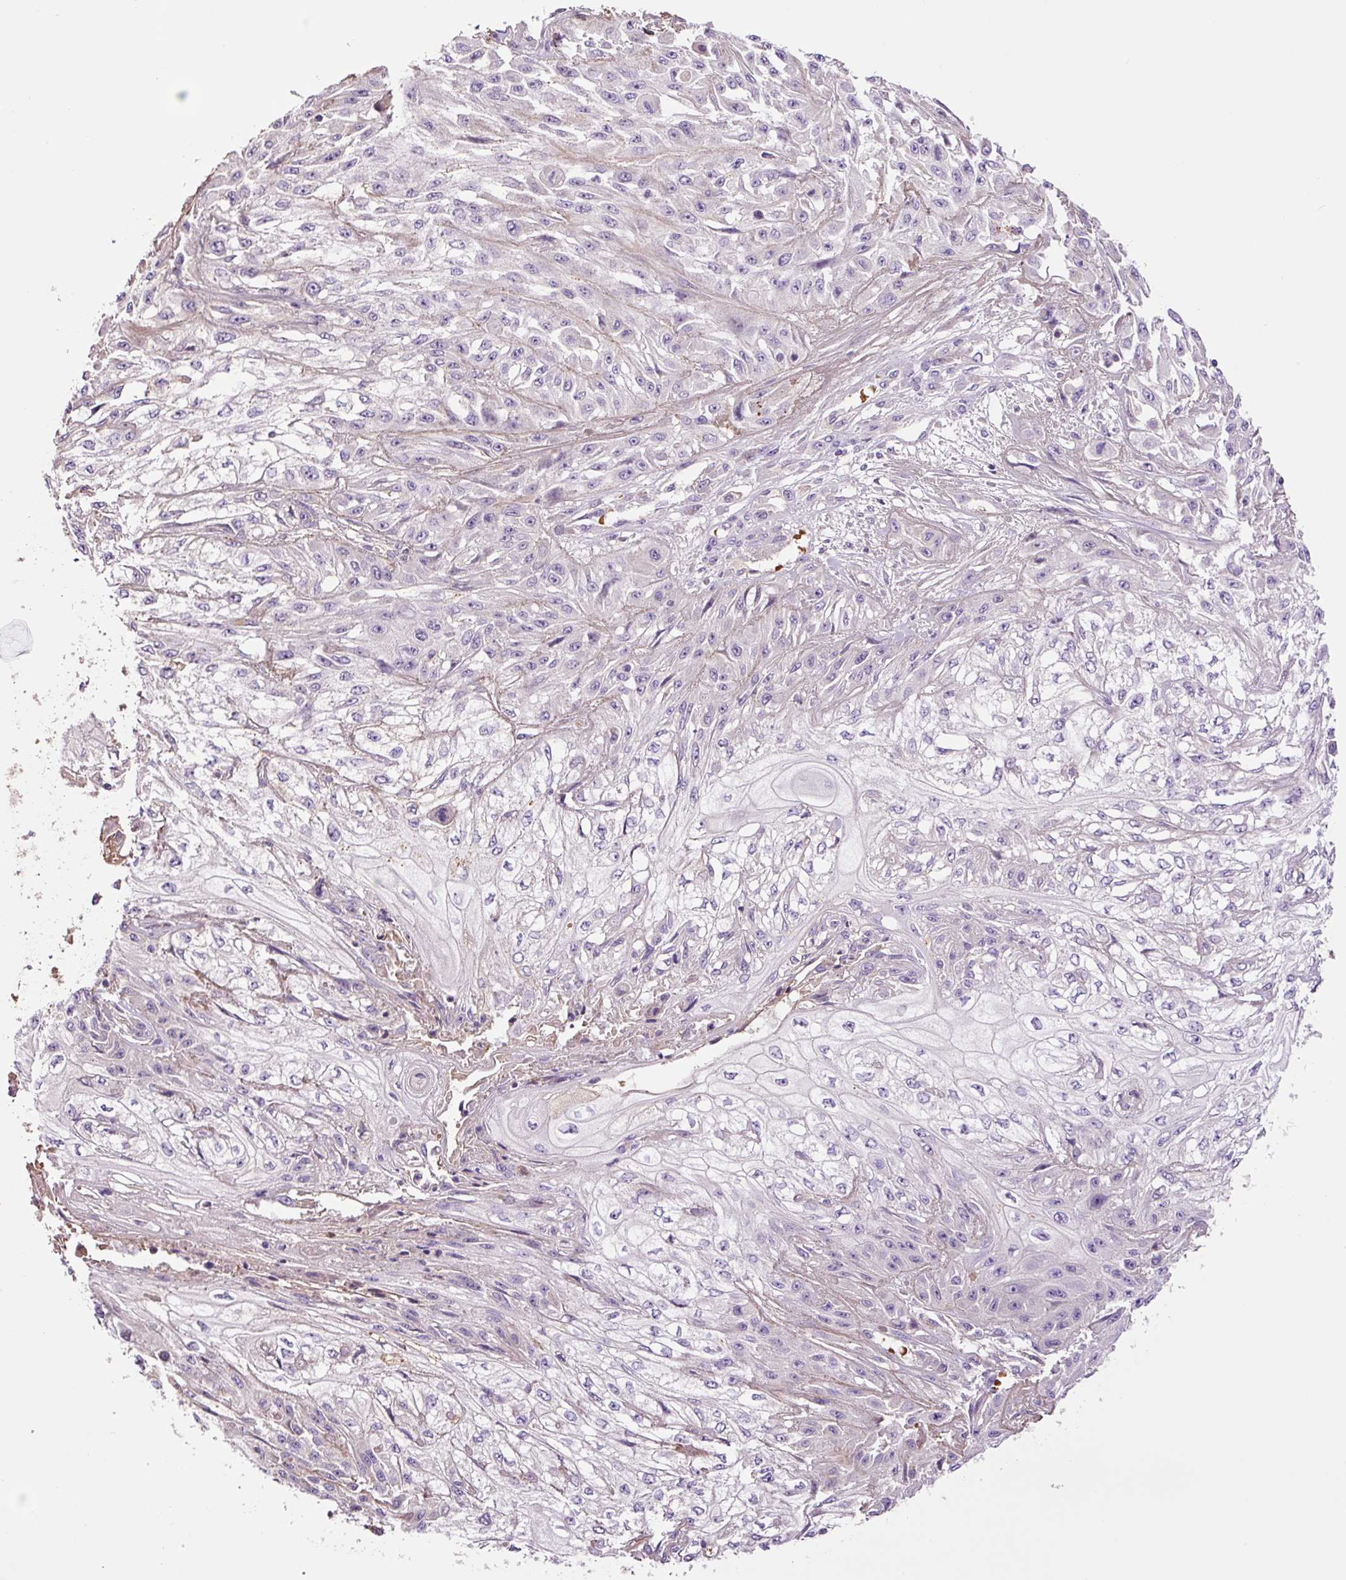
{"staining": {"intensity": "negative", "quantity": "none", "location": "none"}, "tissue": "skin cancer", "cell_type": "Tumor cells", "image_type": "cancer", "snomed": [{"axis": "morphology", "description": "Squamous cell carcinoma, NOS"}, {"axis": "morphology", "description": "Squamous cell carcinoma, metastatic, NOS"}, {"axis": "topography", "description": "Skin"}, {"axis": "topography", "description": "Lymph node"}], "caption": "High magnification brightfield microscopy of metastatic squamous cell carcinoma (skin) stained with DAB (brown) and counterstained with hematoxylin (blue): tumor cells show no significant positivity.", "gene": "TMEM235", "patient": {"sex": "male", "age": 75}}